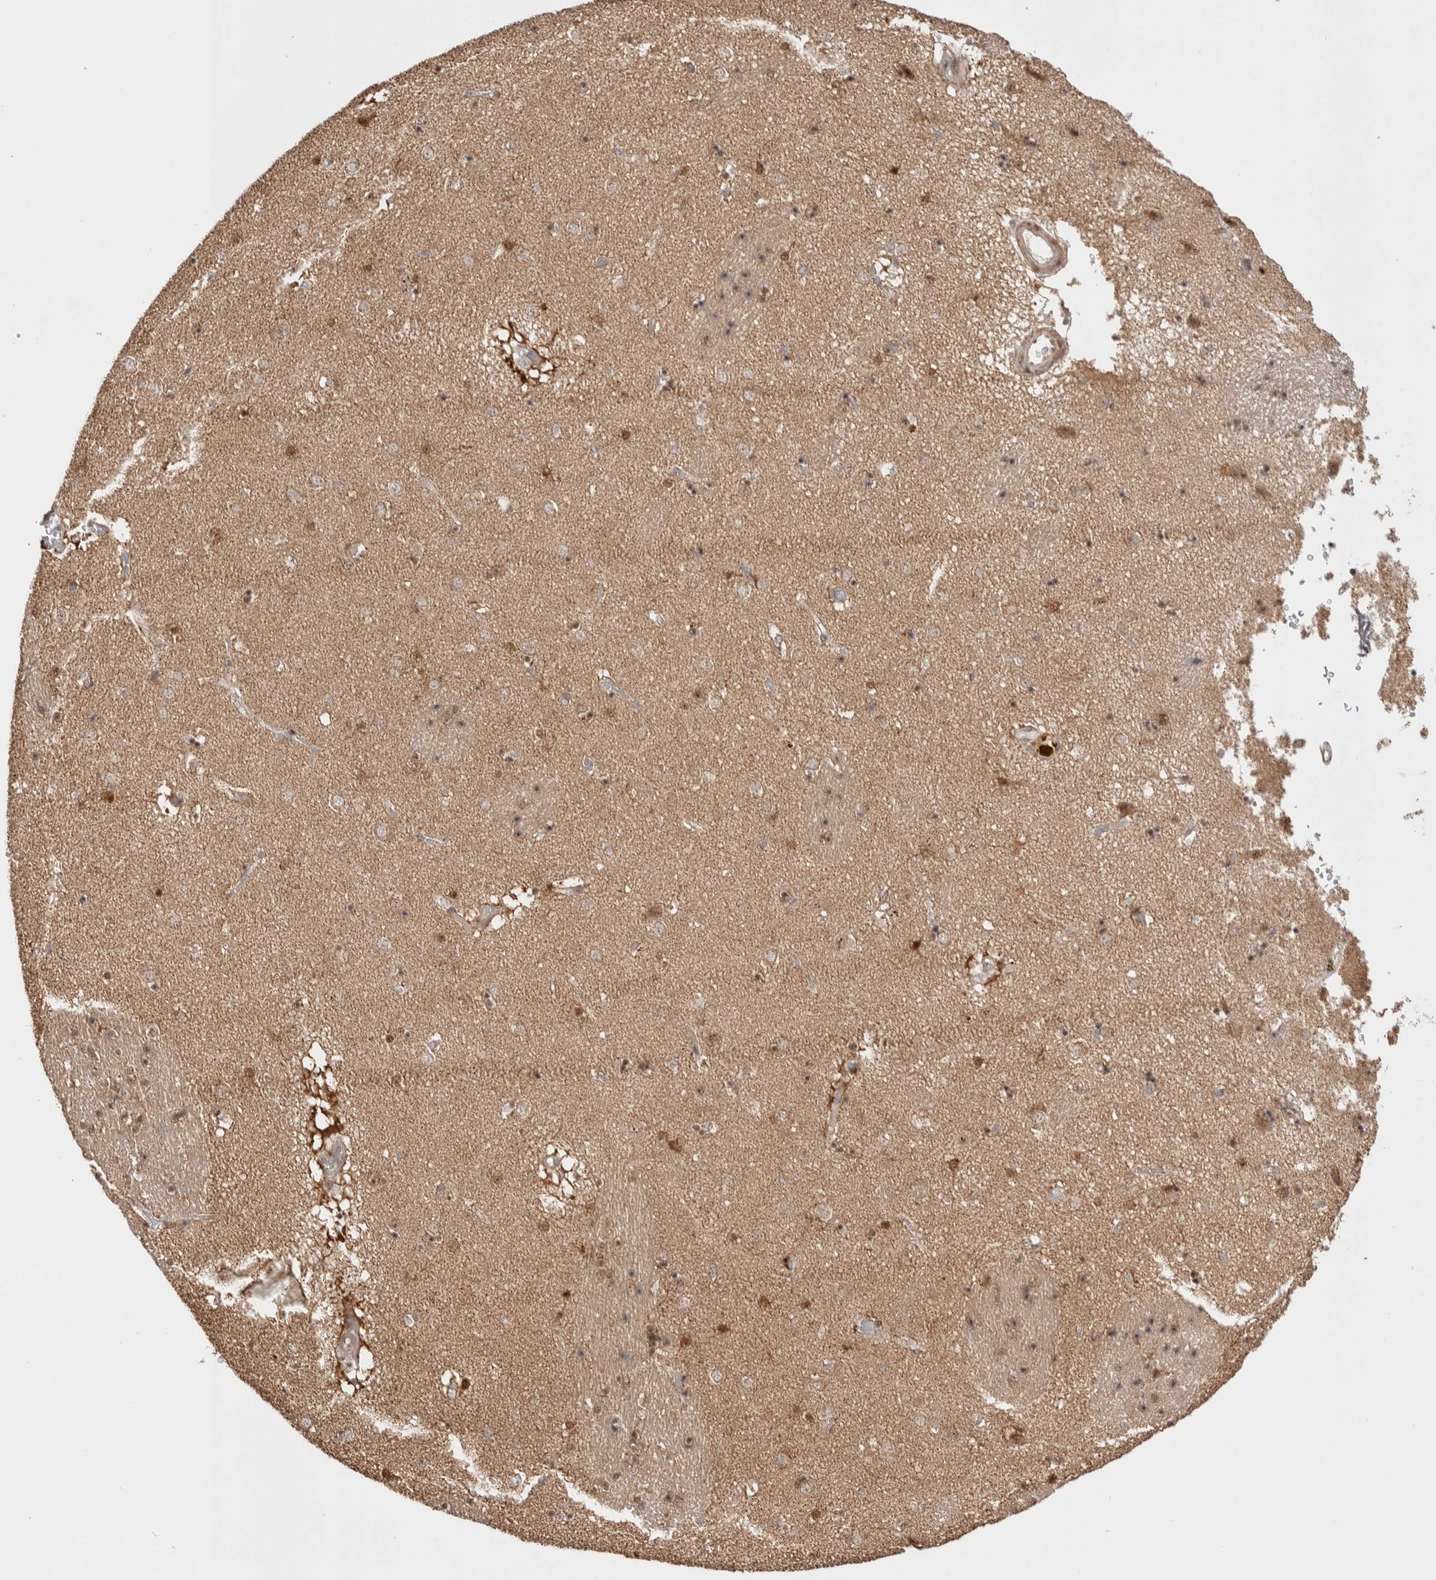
{"staining": {"intensity": "moderate", "quantity": "25%-75%", "location": "cytoplasmic/membranous,nuclear"}, "tissue": "caudate", "cell_type": "Glial cells", "image_type": "normal", "snomed": [{"axis": "morphology", "description": "Normal tissue, NOS"}, {"axis": "topography", "description": "Lateral ventricle wall"}], "caption": "Immunohistochemistry (IHC) of normal caudate displays medium levels of moderate cytoplasmic/membranous,nuclear positivity in about 25%-75% of glial cells.", "gene": "ZNF695", "patient": {"sex": "male", "age": 70}}